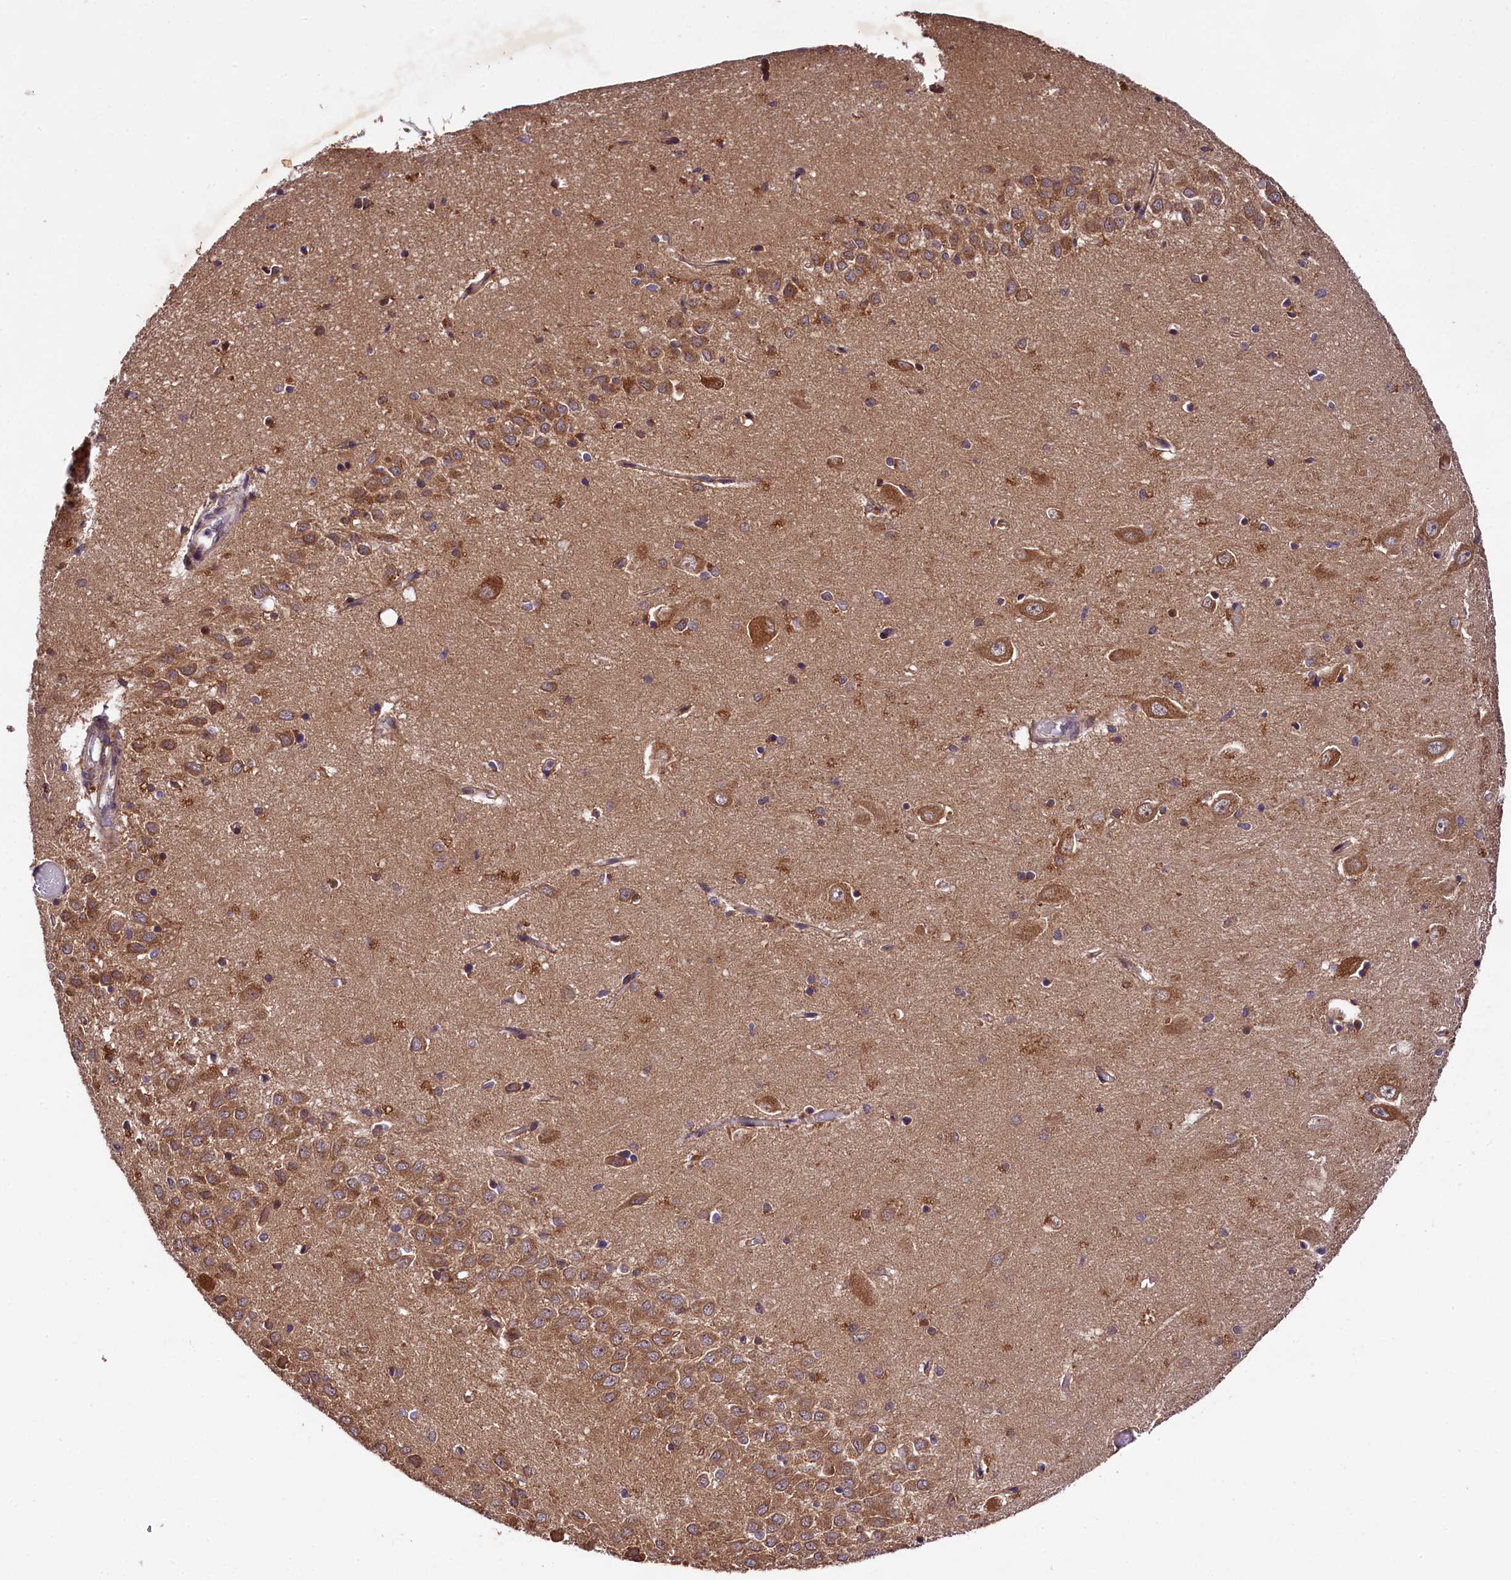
{"staining": {"intensity": "weak", "quantity": "25%-75%", "location": "cytoplasmic/membranous"}, "tissue": "hippocampus", "cell_type": "Glial cells", "image_type": "normal", "snomed": [{"axis": "morphology", "description": "Normal tissue, NOS"}, {"axis": "topography", "description": "Hippocampus"}], "caption": "Protein expression by IHC displays weak cytoplasmic/membranous positivity in about 25%-75% of glial cells in unremarkable hippocampus. The protein of interest is stained brown, and the nuclei are stained in blue (DAB IHC with brightfield microscopy, high magnification).", "gene": "DOHH", "patient": {"sex": "female", "age": 64}}